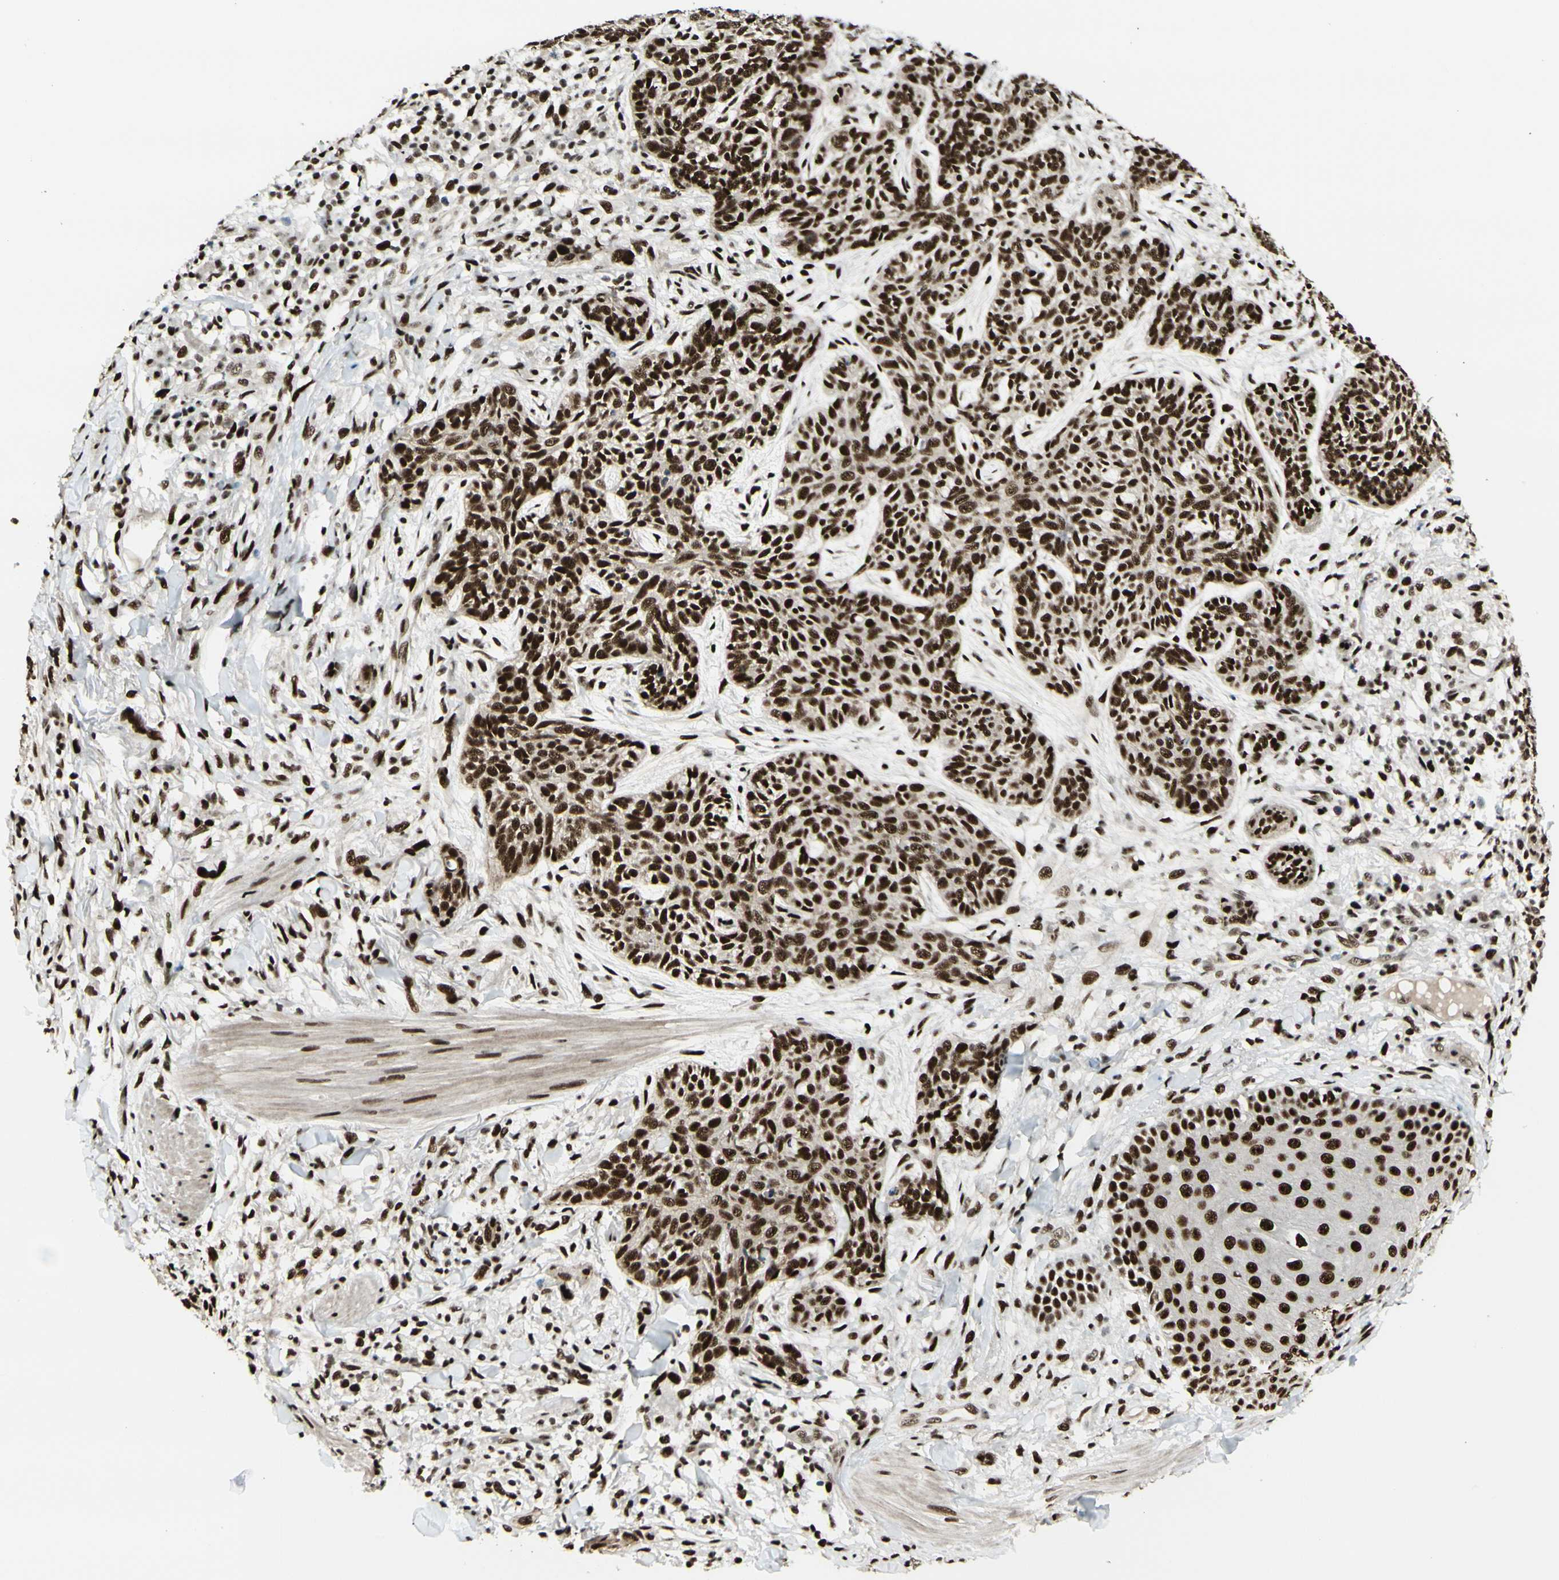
{"staining": {"intensity": "strong", "quantity": ">75%", "location": "nuclear"}, "tissue": "skin cancer", "cell_type": "Tumor cells", "image_type": "cancer", "snomed": [{"axis": "morphology", "description": "Normal tissue, NOS"}, {"axis": "morphology", "description": "Basal cell carcinoma"}, {"axis": "topography", "description": "Skin"}], "caption": "An IHC photomicrograph of tumor tissue is shown. Protein staining in brown highlights strong nuclear positivity in skin basal cell carcinoma within tumor cells.", "gene": "HEXIM1", "patient": {"sex": "male", "age": 52}}